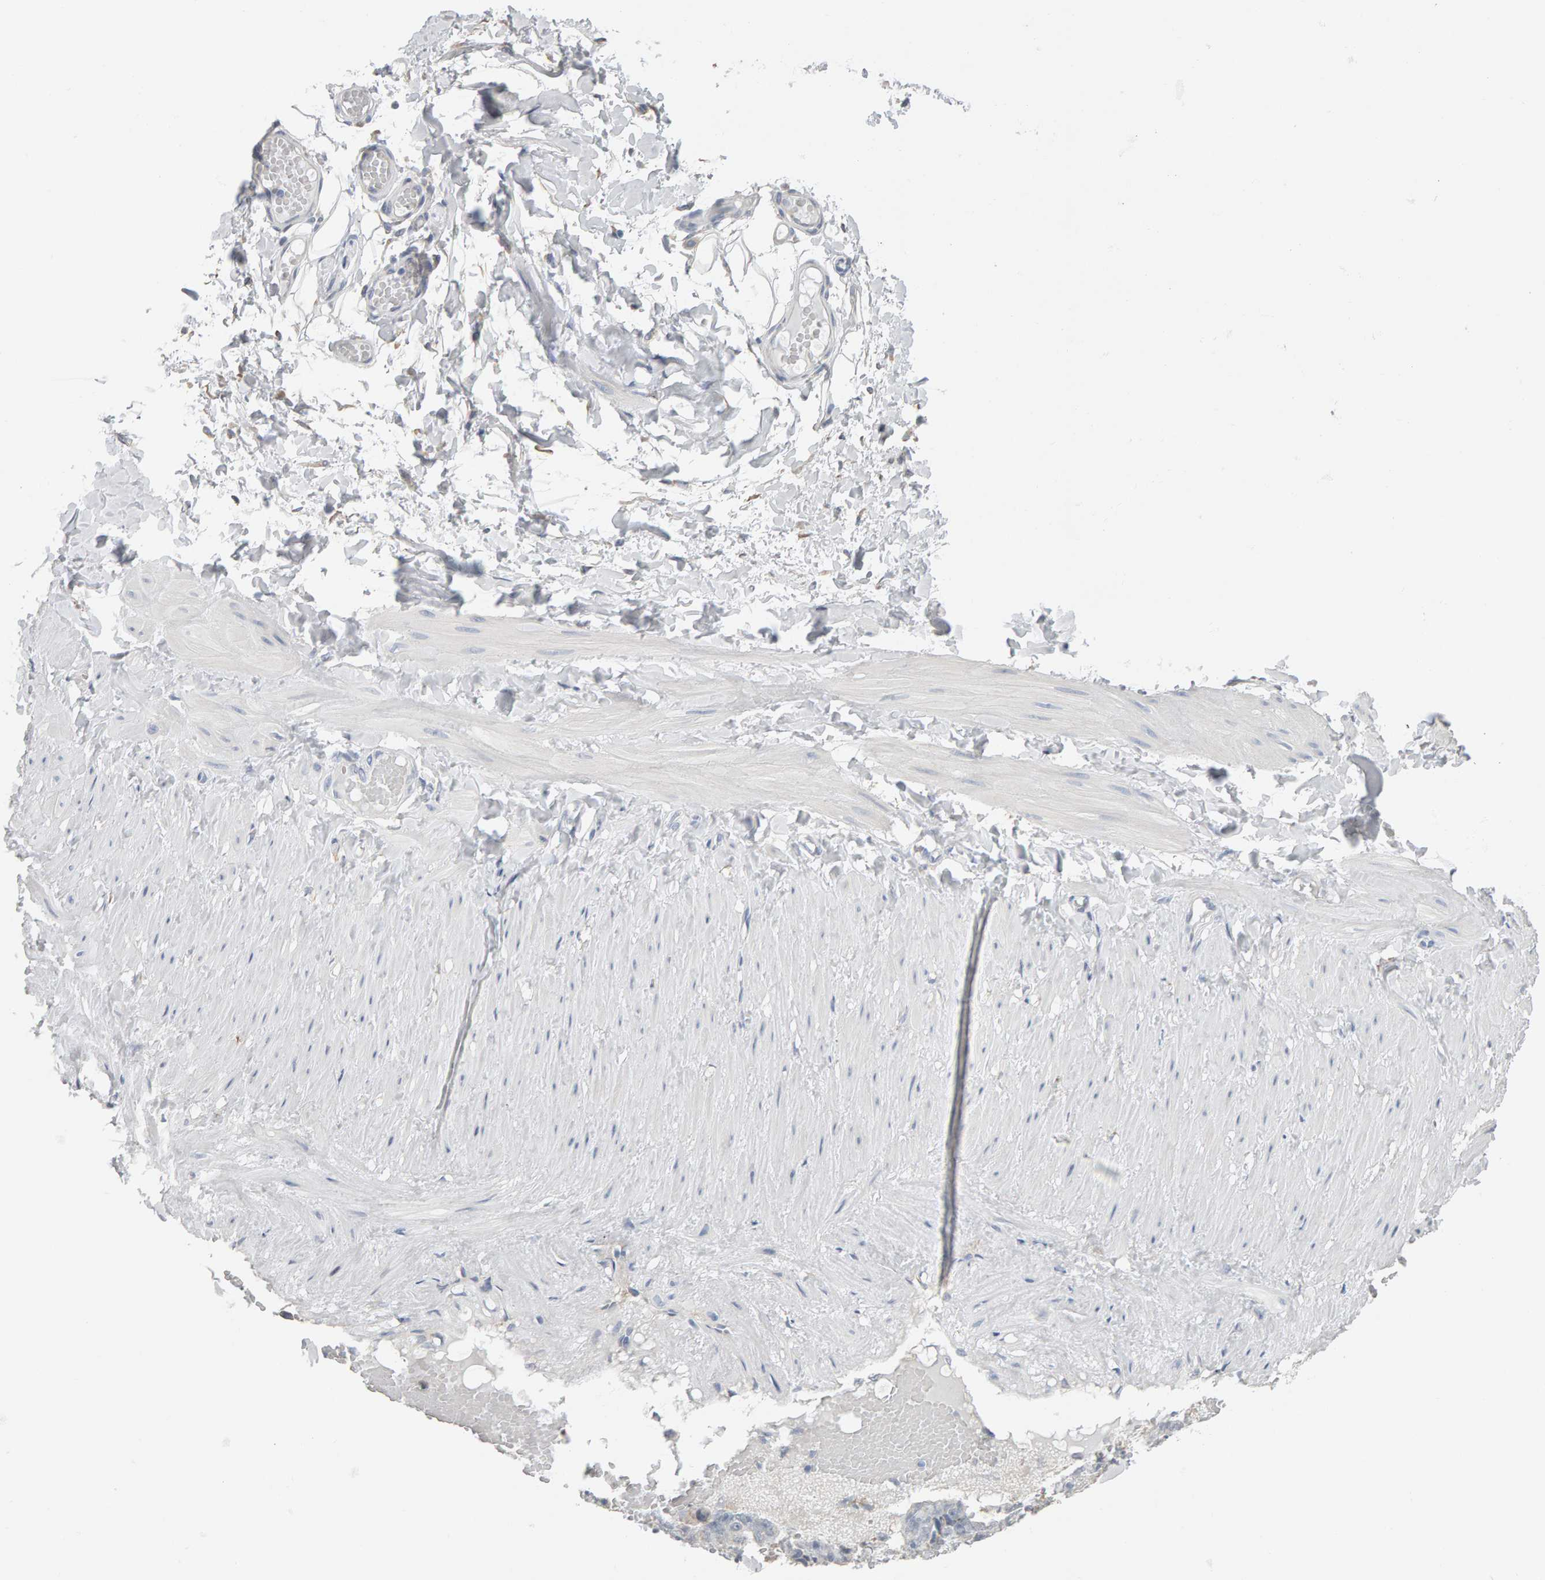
{"staining": {"intensity": "negative", "quantity": "none", "location": "none"}, "tissue": "adipose tissue", "cell_type": "Adipocytes", "image_type": "normal", "snomed": [{"axis": "morphology", "description": "Normal tissue, NOS"}, {"axis": "topography", "description": "Adipose tissue"}, {"axis": "topography", "description": "Vascular tissue"}, {"axis": "topography", "description": "Peripheral nerve tissue"}], "caption": "A micrograph of adipose tissue stained for a protein shows no brown staining in adipocytes. The staining is performed using DAB (3,3'-diaminobenzidine) brown chromogen with nuclei counter-stained in using hematoxylin.", "gene": "ADHFE1", "patient": {"sex": "male", "age": 25}}